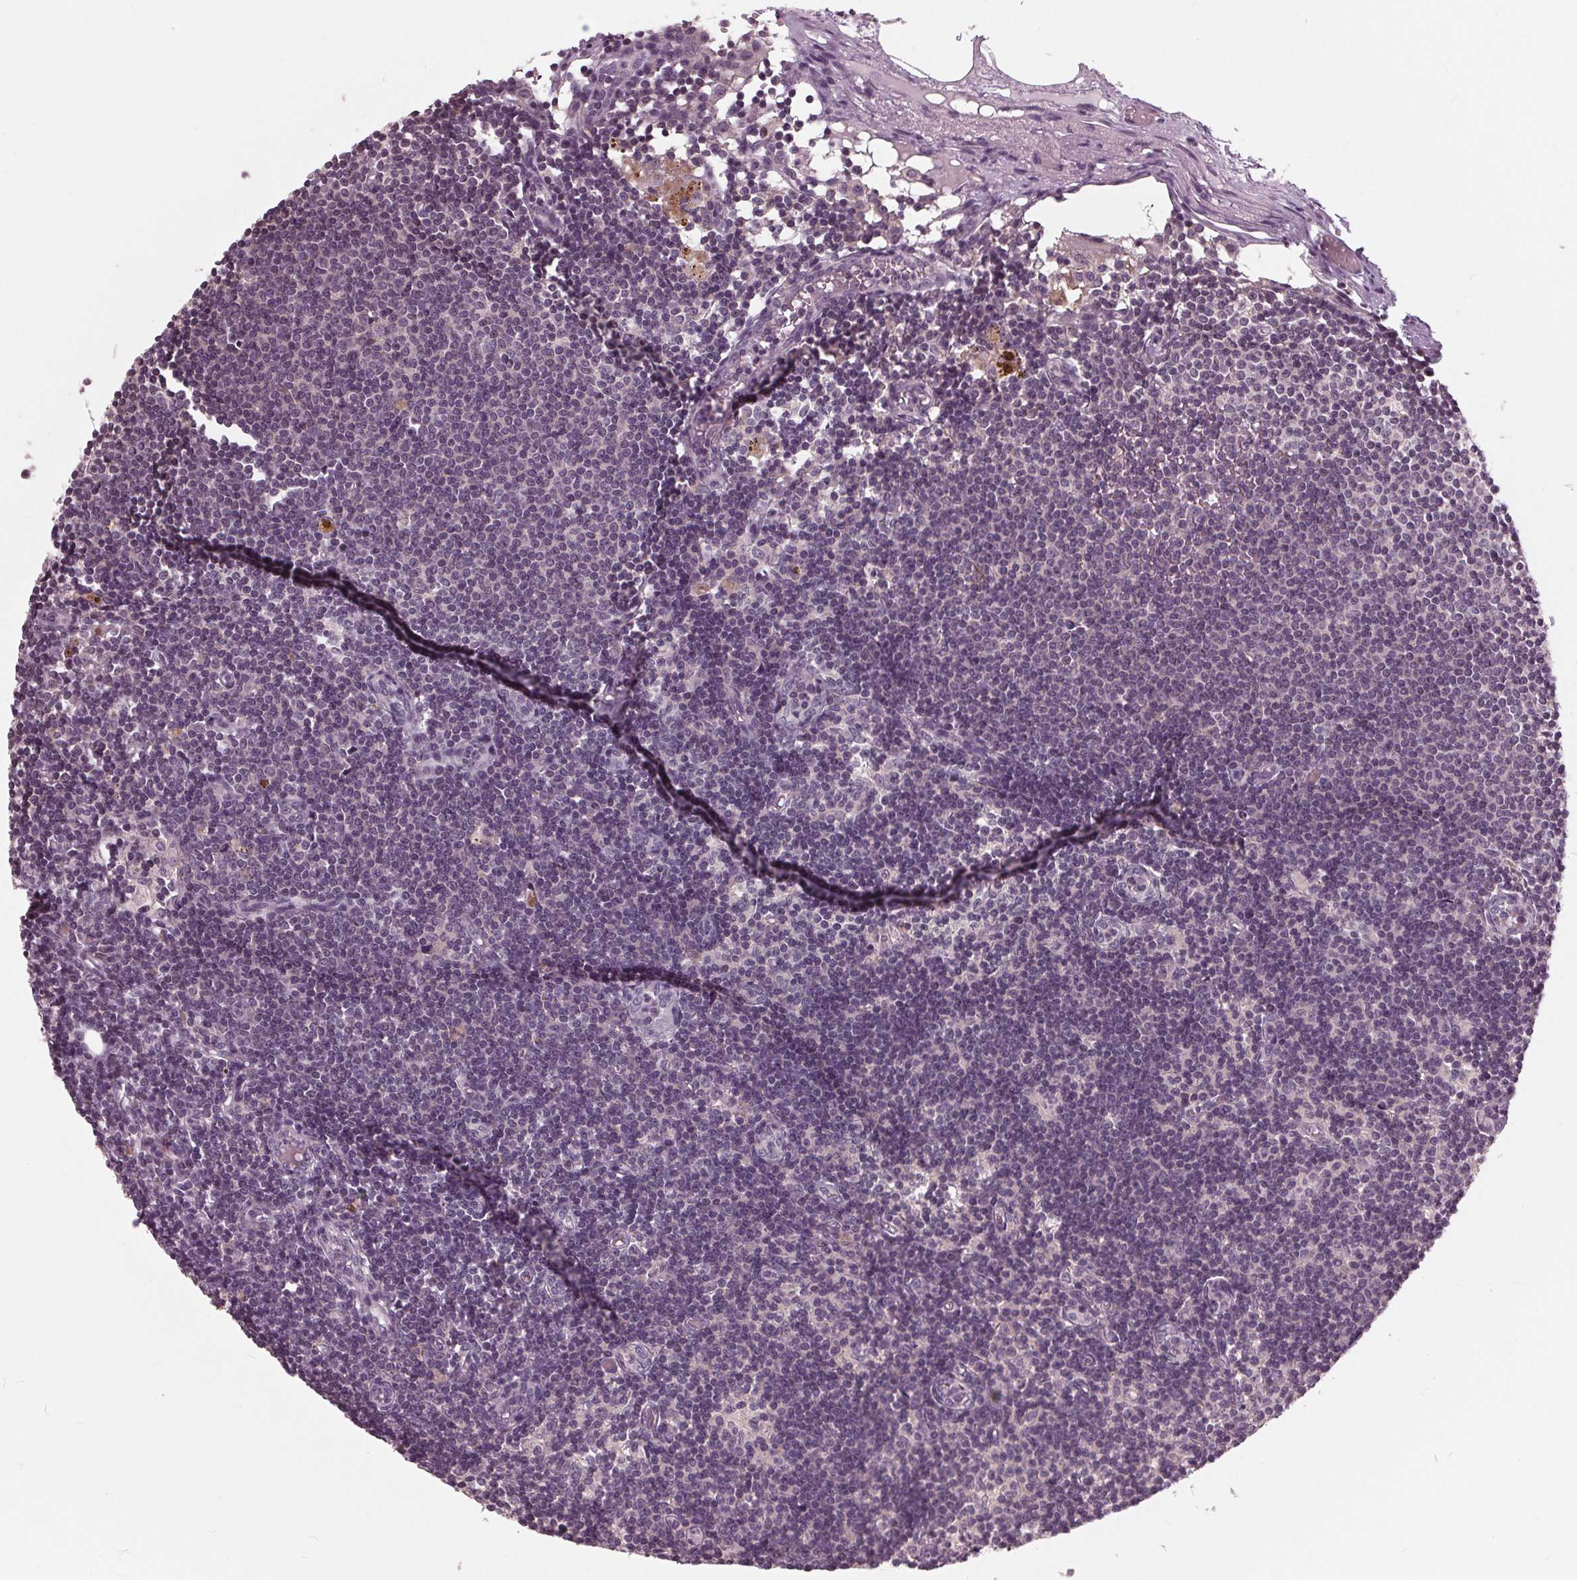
{"staining": {"intensity": "negative", "quantity": "none", "location": "none"}, "tissue": "lymph node", "cell_type": "Germinal center cells", "image_type": "normal", "snomed": [{"axis": "morphology", "description": "Normal tissue, NOS"}, {"axis": "topography", "description": "Lymph node"}], "caption": "Immunohistochemistry (IHC) of benign human lymph node reveals no staining in germinal center cells.", "gene": "SIGLEC6", "patient": {"sex": "female", "age": 69}}